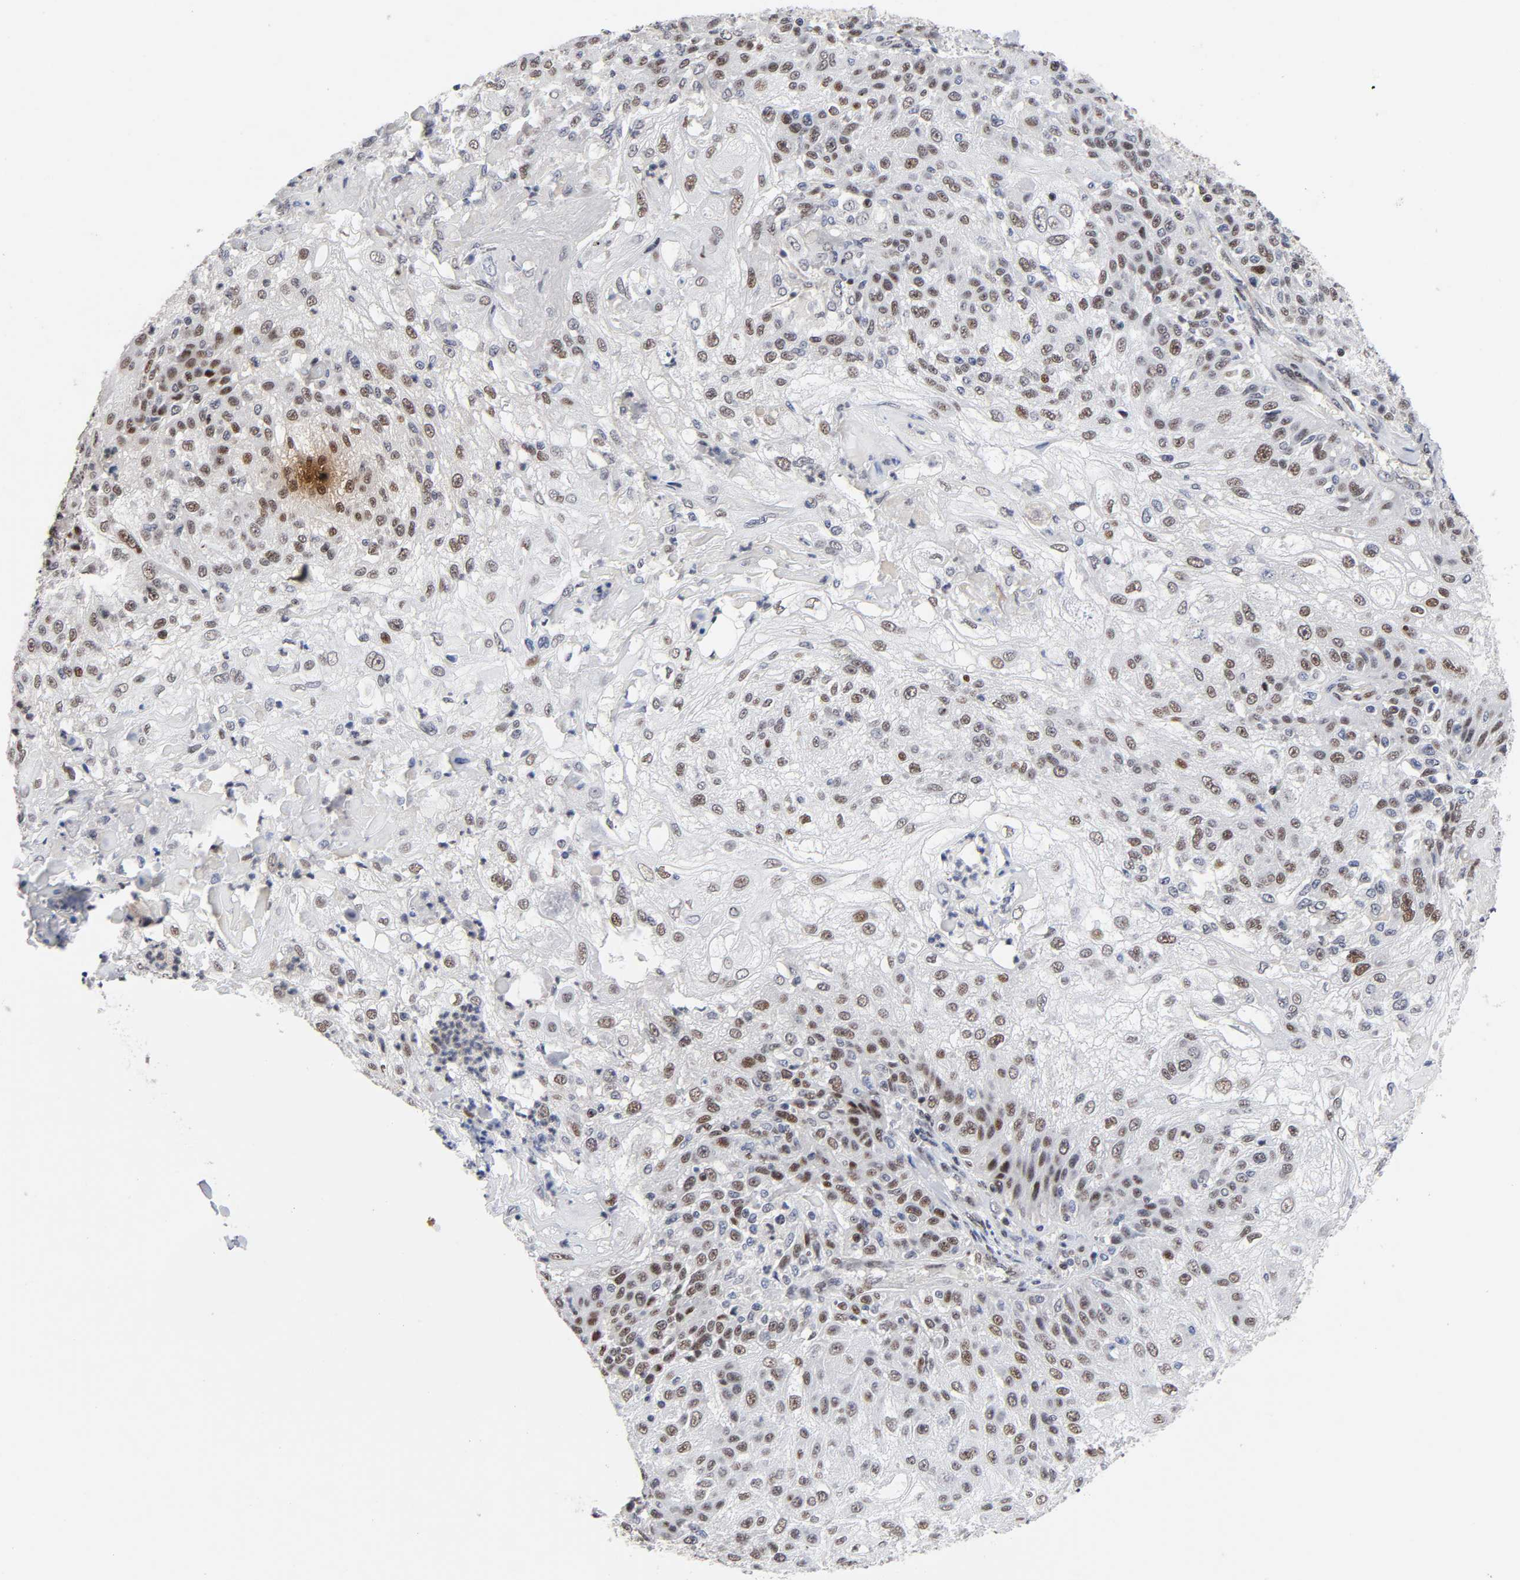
{"staining": {"intensity": "moderate", "quantity": "25%-75%", "location": "nuclear"}, "tissue": "skin cancer", "cell_type": "Tumor cells", "image_type": "cancer", "snomed": [{"axis": "morphology", "description": "Normal tissue, NOS"}, {"axis": "morphology", "description": "Squamous cell carcinoma, NOS"}, {"axis": "topography", "description": "Skin"}], "caption": "Skin cancer (squamous cell carcinoma) was stained to show a protein in brown. There is medium levels of moderate nuclear expression in about 25%-75% of tumor cells. (Brightfield microscopy of DAB IHC at high magnification).", "gene": "STK38", "patient": {"sex": "female", "age": 83}}